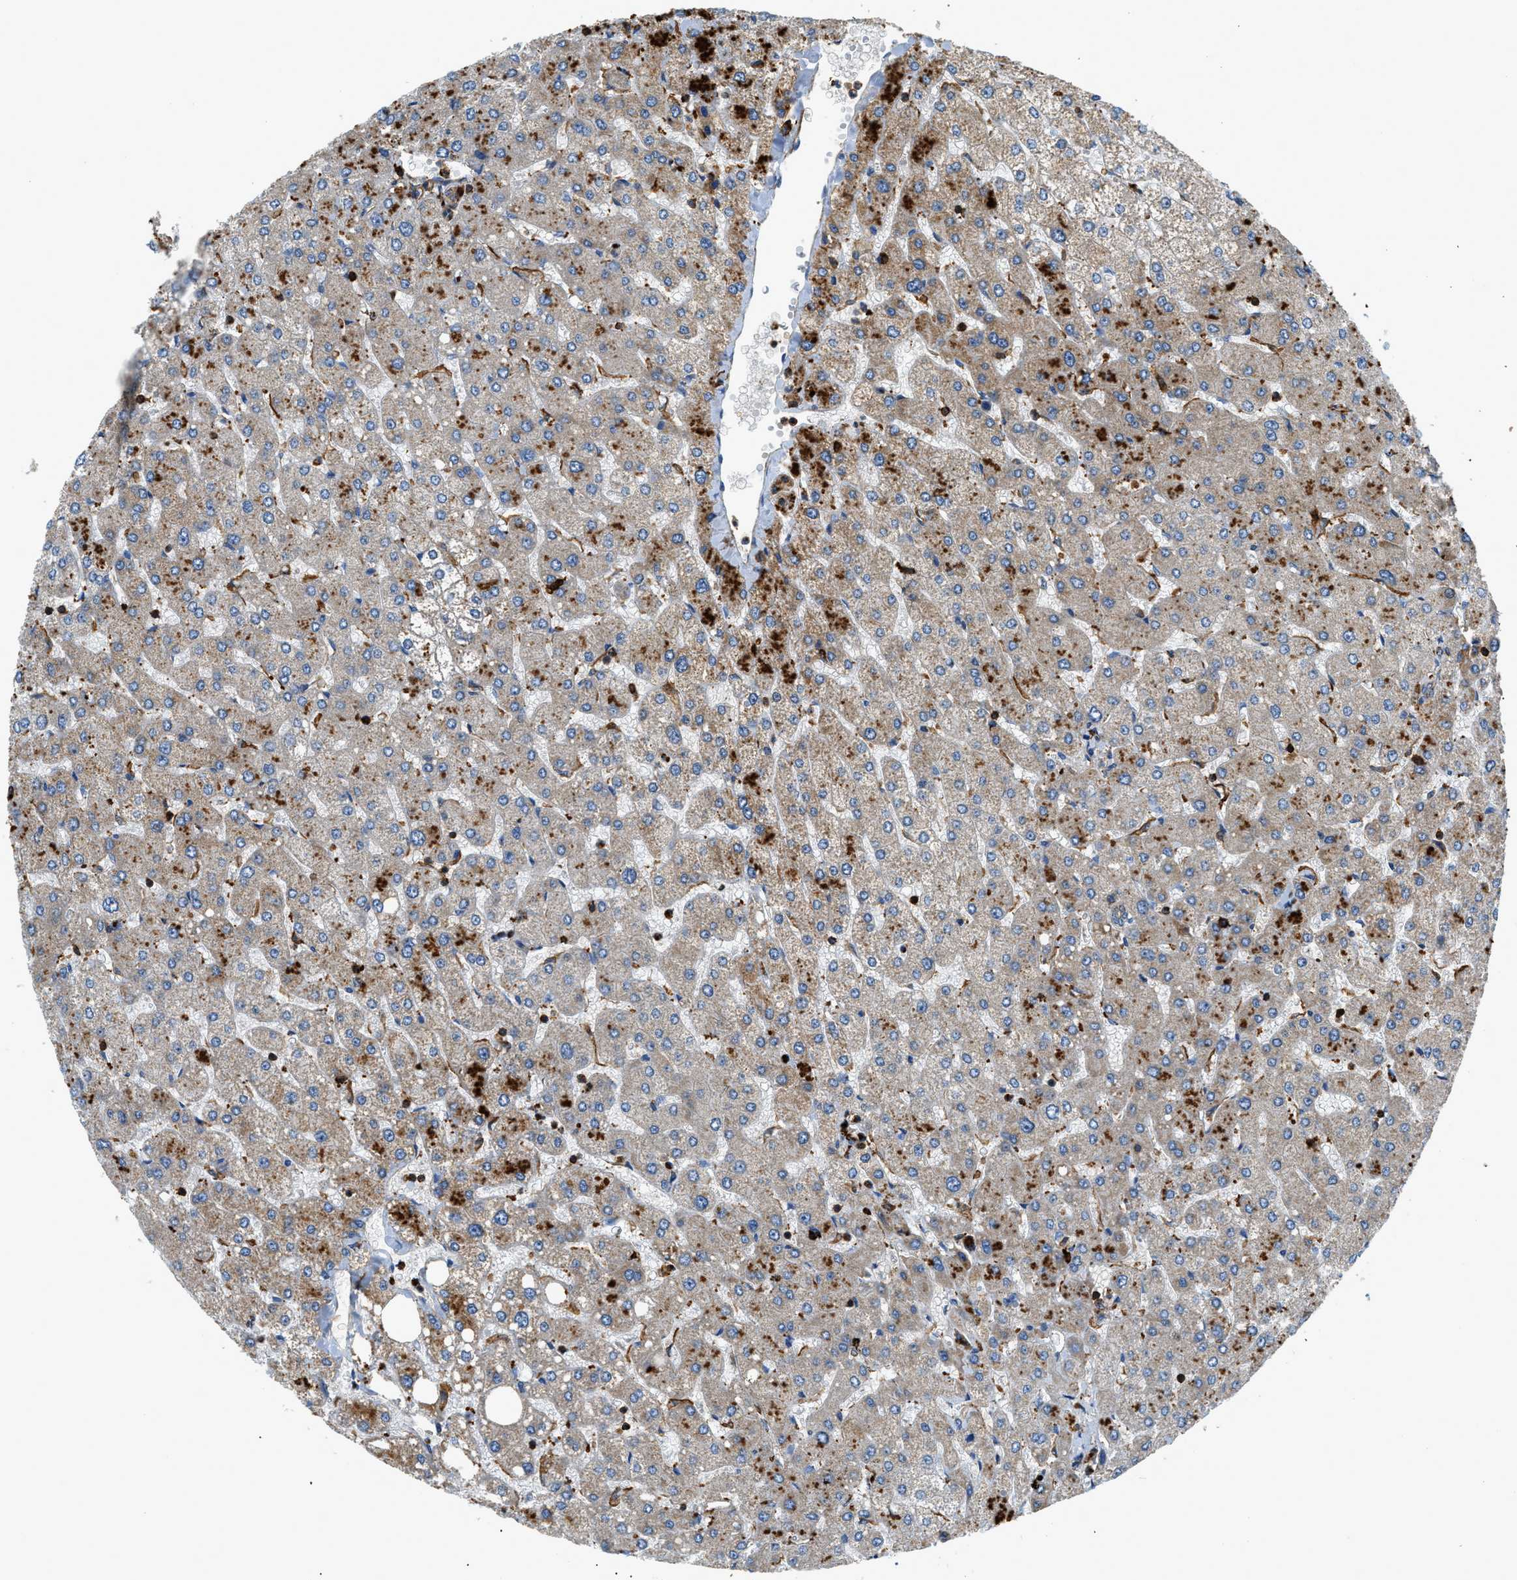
{"staining": {"intensity": "moderate", "quantity": ">75%", "location": "cytoplasmic/membranous"}, "tissue": "liver", "cell_type": "Cholangiocytes", "image_type": "normal", "snomed": [{"axis": "morphology", "description": "Normal tissue, NOS"}, {"axis": "topography", "description": "Liver"}], "caption": "Cholangiocytes reveal moderate cytoplasmic/membranous expression in about >75% of cells in benign liver.", "gene": "DHODH", "patient": {"sex": "male", "age": 55}}